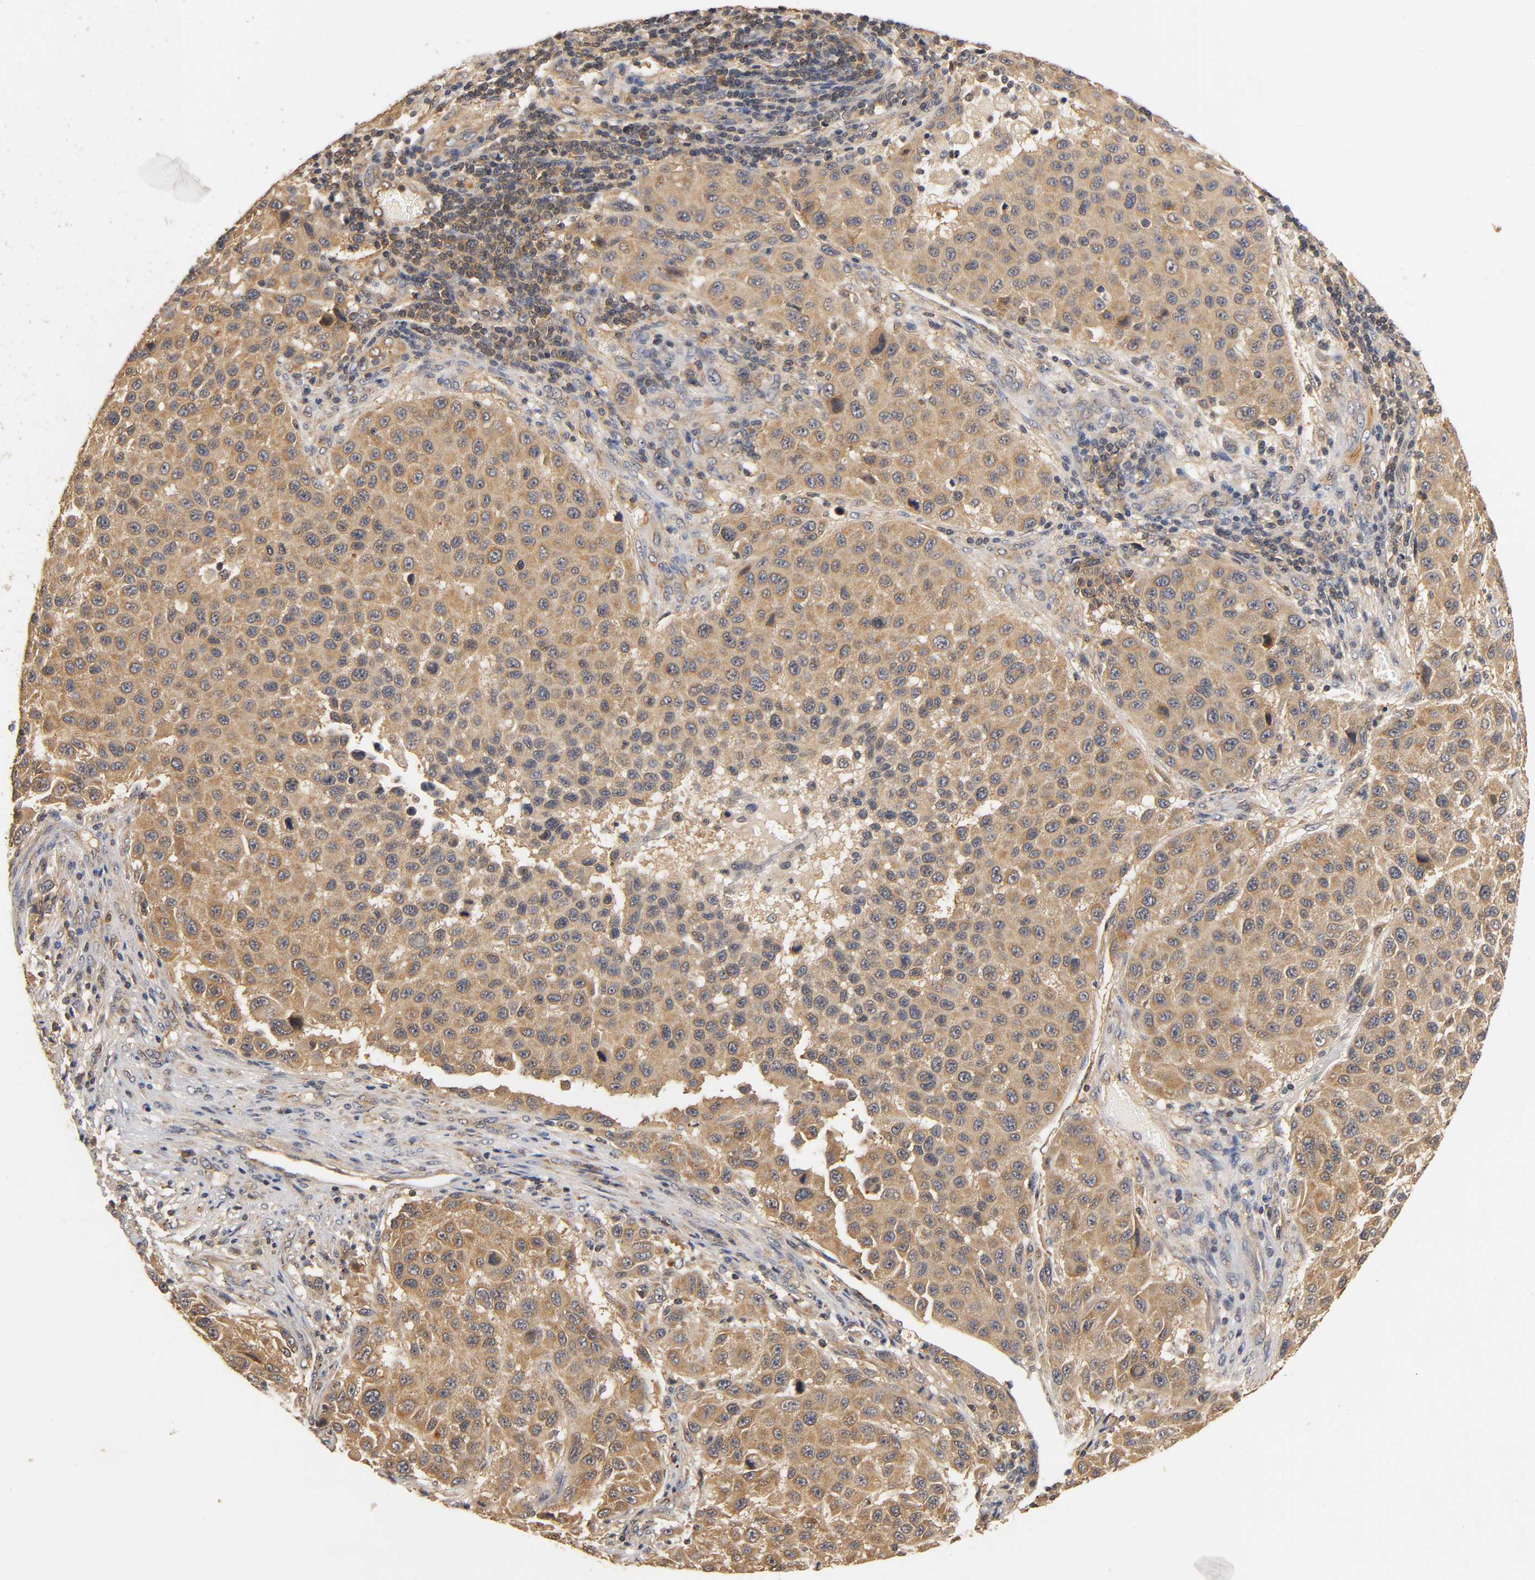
{"staining": {"intensity": "strong", "quantity": ">75%", "location": "cytoplasmic/membranous"}, "tissue": "melanoma", "cell_type": "Tumor cells", "image_type": "cancer", "snomed": [{"axis": "morphology", "description": "Malignant melanoma, Metastatic site"}, {"axis": "topography", "description": "Lymph node"}], "caption": "IHC histopathology image of neoplastic tissue: human malignant melanoma (metastatic site) stained using immunohistochemistry (IHC) demonstrates high levels of strong protein expression localized specifically in the cytoplasmic/membranous of tumor cells, appearing as a cytoplasmic/membranous brown color.", "gene": "SCAP", "patient": {"sex": "male", "age": 61}}